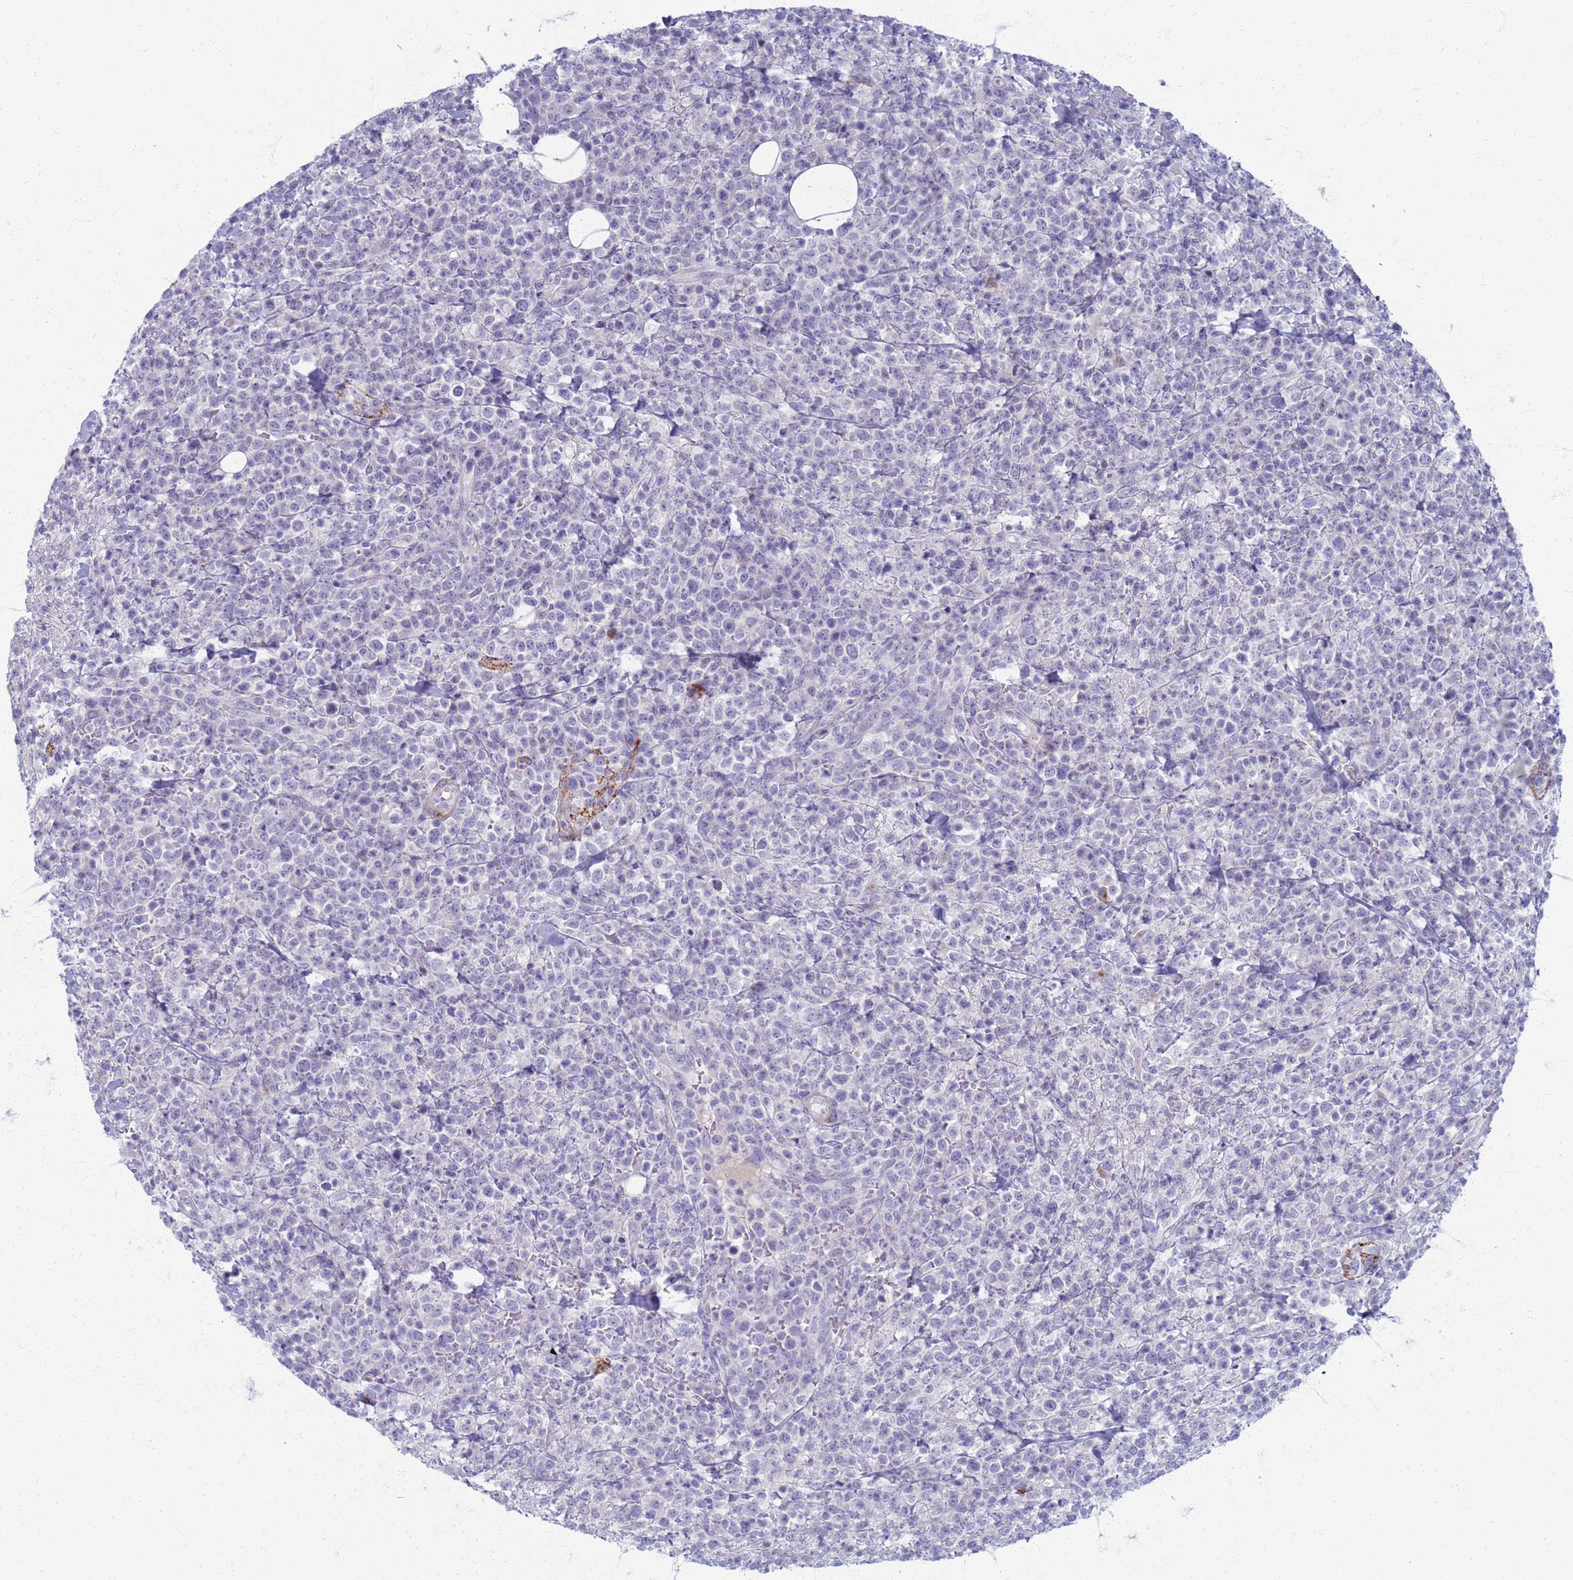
{"staining": {"intensity": "negative", "quantity": "none", "location": "none"}, "tissue": "lymphoma", "cell_type": "Tumor cells", "image_type": "cancer", "snomed": [{"axis": "morphology", "description": "Malignant lymphoma, non-Hodgkin's type, High grade"}, {"axis": "topography", "description": "Colon"}], "caption": "DAB immunohistochemical staining of human malignant lymphoma, non-Hodgkin's type (high-grade) displays no significant staining in tumor cells.", "gene": "CLCA2", "patient": {"sex": "female", "age": 53}}